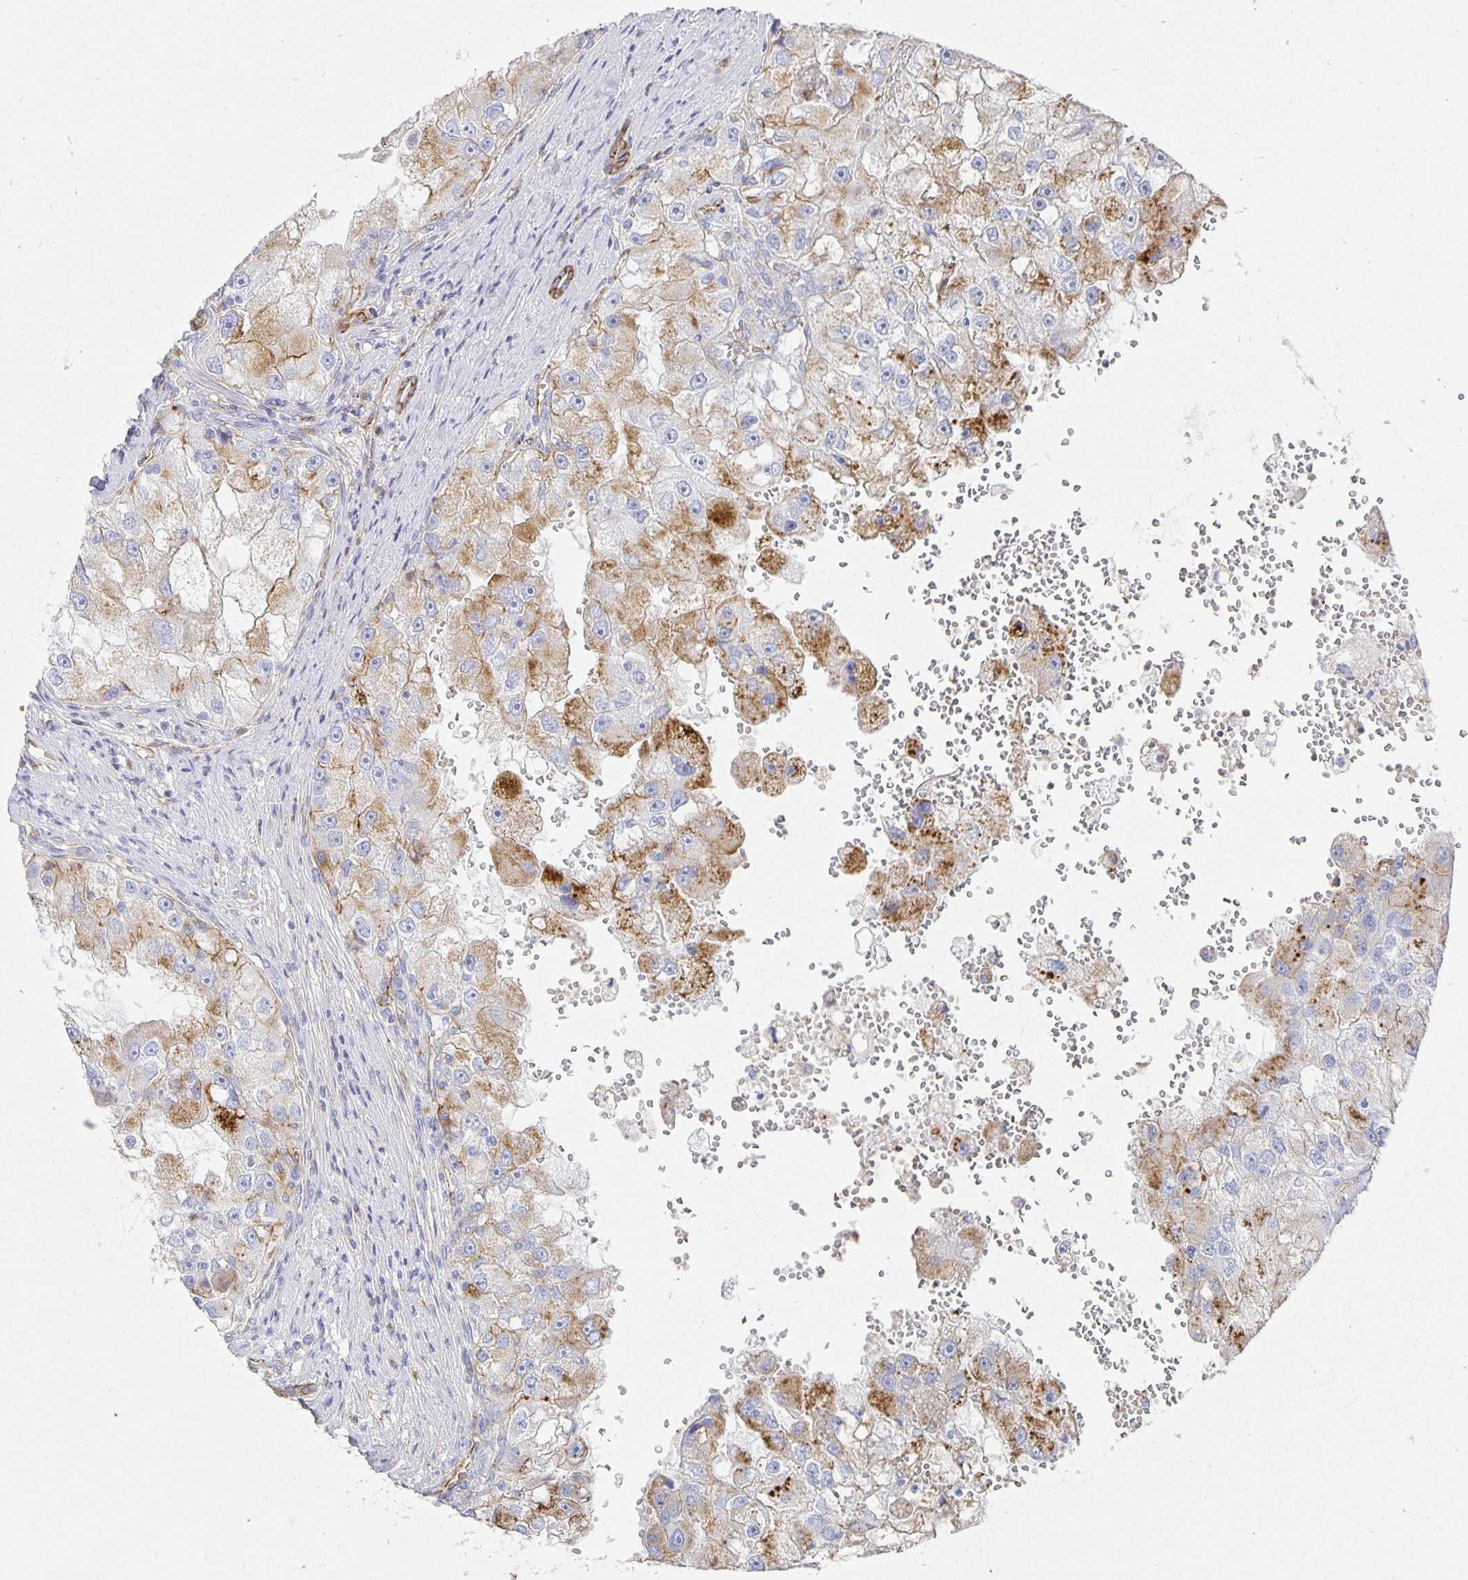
{"staining": {"intensity": "moderate", "quantity": ">75%", "location": "cytoplasmic/membranous"}, "tissue": "renal cancer", "cell_type": "Tumor cells", "image_type": "cancer", "snomed": [{"axis": "morphology", "description": "Adenocarcinoma, NOS"}, {"axis": "topography", "description": "Kidney"}], "caption": "IHC photomicrograph of neoplastic tissue: renal cancer (adenocarcinoma) stained using immunohistochemistry (IHC) shows medium levels of moderate protein expression localized specifically in the cytoplasmic/membranous of tumor cells, appearing as a cytoplasmic/membranous brown color.", "gene": "TAAR1", "patient": {"sex": "male", "age": 63}}